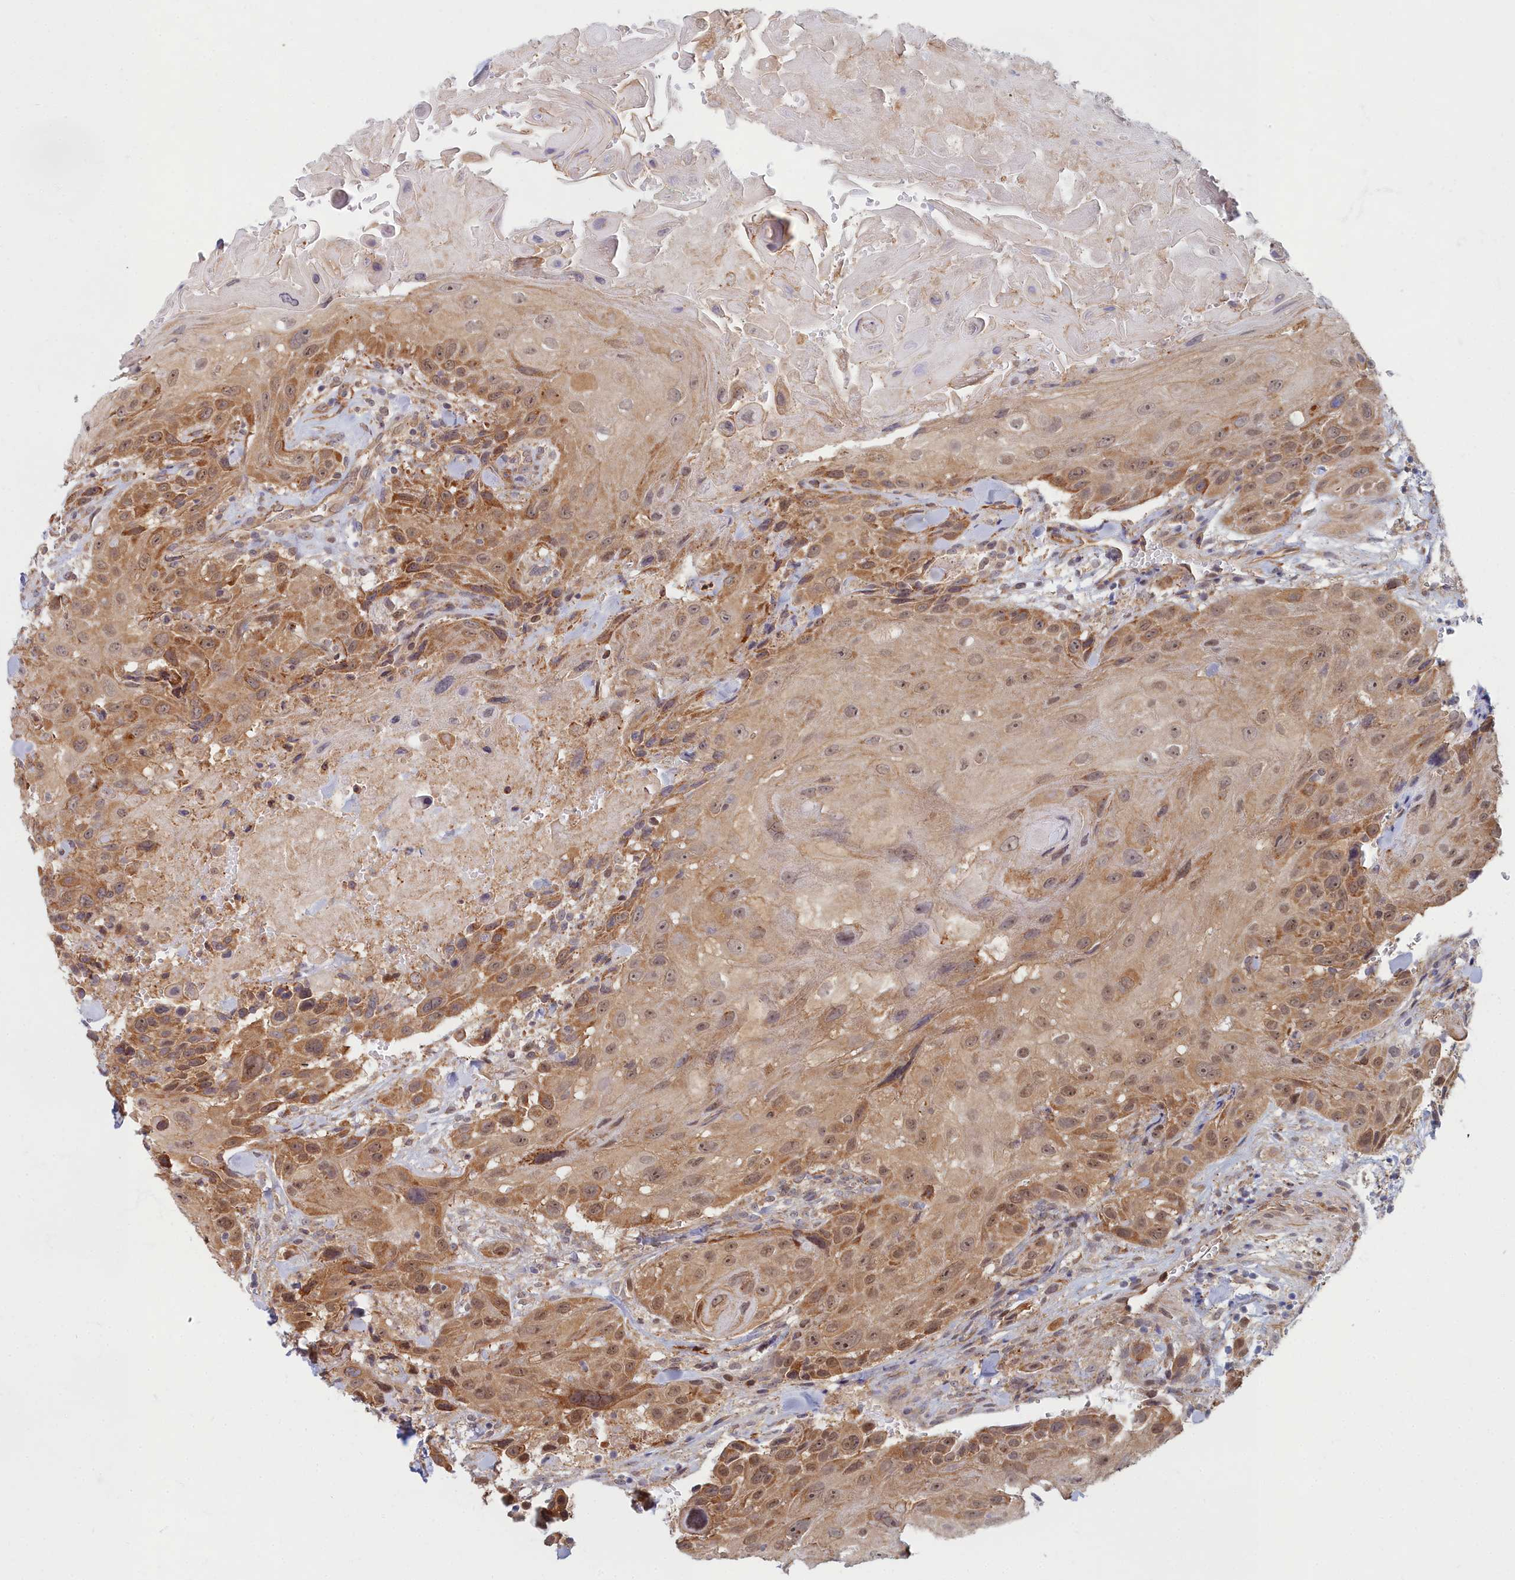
{"staining": {"intensity": "moderate", "quantity": ">75%", "location": "cytoplasmic/membranous,nuclear"}, "tissue": "head and neck cancer", "cell_type": "Tumor cells", "image_type": "cancer", "snomed": [{"axis": "morphology", "description": "Squamous cell carcinoma, NOS"}, {"axis": "topography", "description": "Head-Neck"}], "caption": "Protein analysis of squamous cell carcinoma (head and neck) tissue reveals moderate cytoplasmic/membranous and nuclear expression in about >75% of tumor cells. The protein is stained brown, and the nuclei are stained in blue (DAB IHC with brightfield microscopy, high magnification).", "gene": "MAK16", "patient": {"sex": "male", "age": 81}}